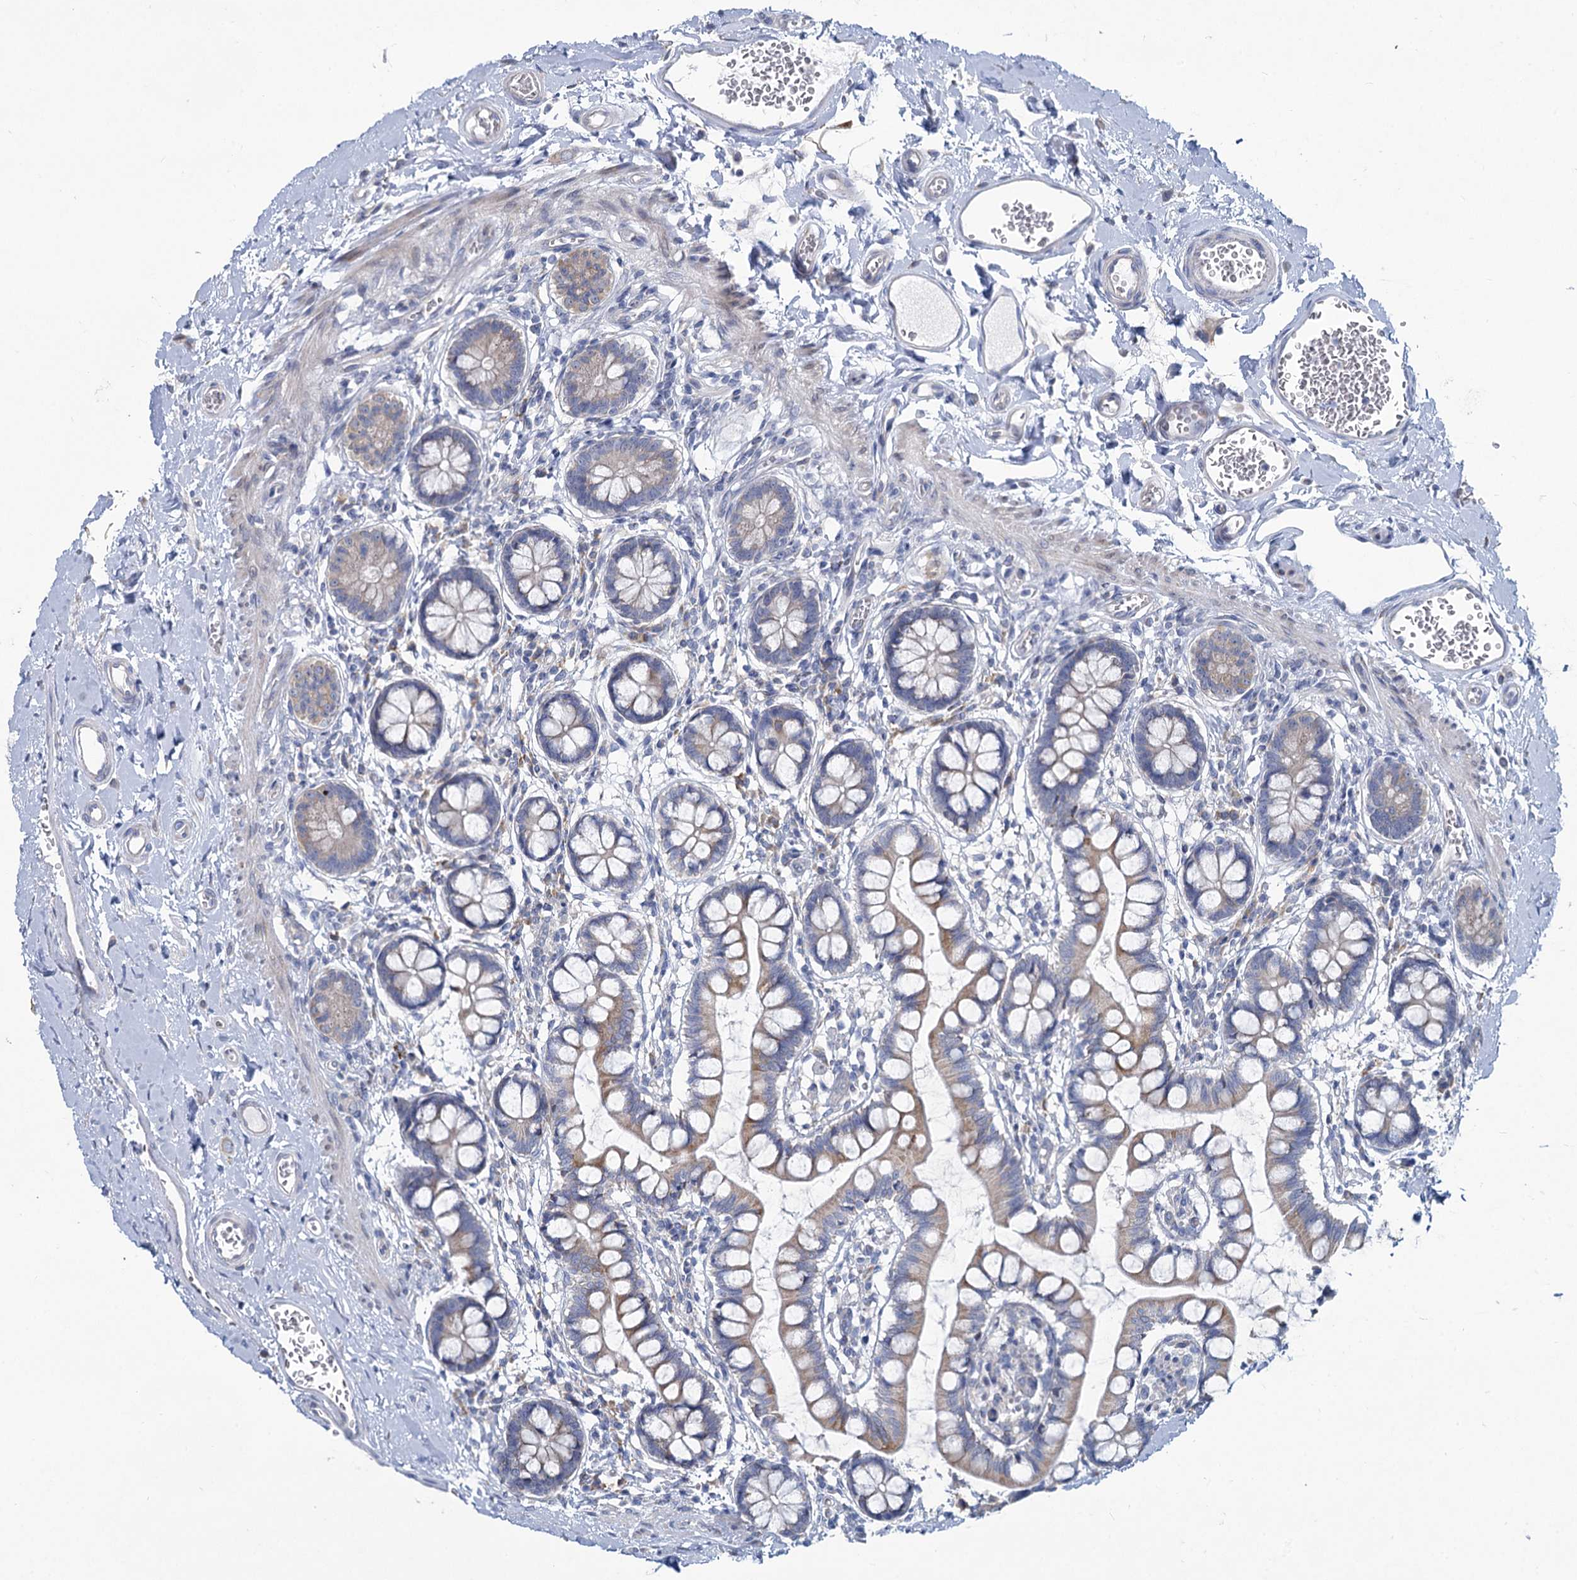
{"staining": {"intensity": "moderate", "quantity": ">75%", "location": "cytoplasmic/membranous"}, "tissue": "small intestine", "cell_type": "Glandular cells", "image_type": "normal", "snomed": [{"axis": "morphology", "description": "Normal tissue, NOS"}, {"axis": "topography", "description": "Small intestine"}], "caption": "Glandular cells demonstrate moderate cytoplasmic/membranous positivity in approximately >75% of cells in normal small intestine. The protein of interest is shown in brown color, while the nuclei are stained blue.", "gene": "PRSS35", "patient": {"sex": "male", "age": 52}}